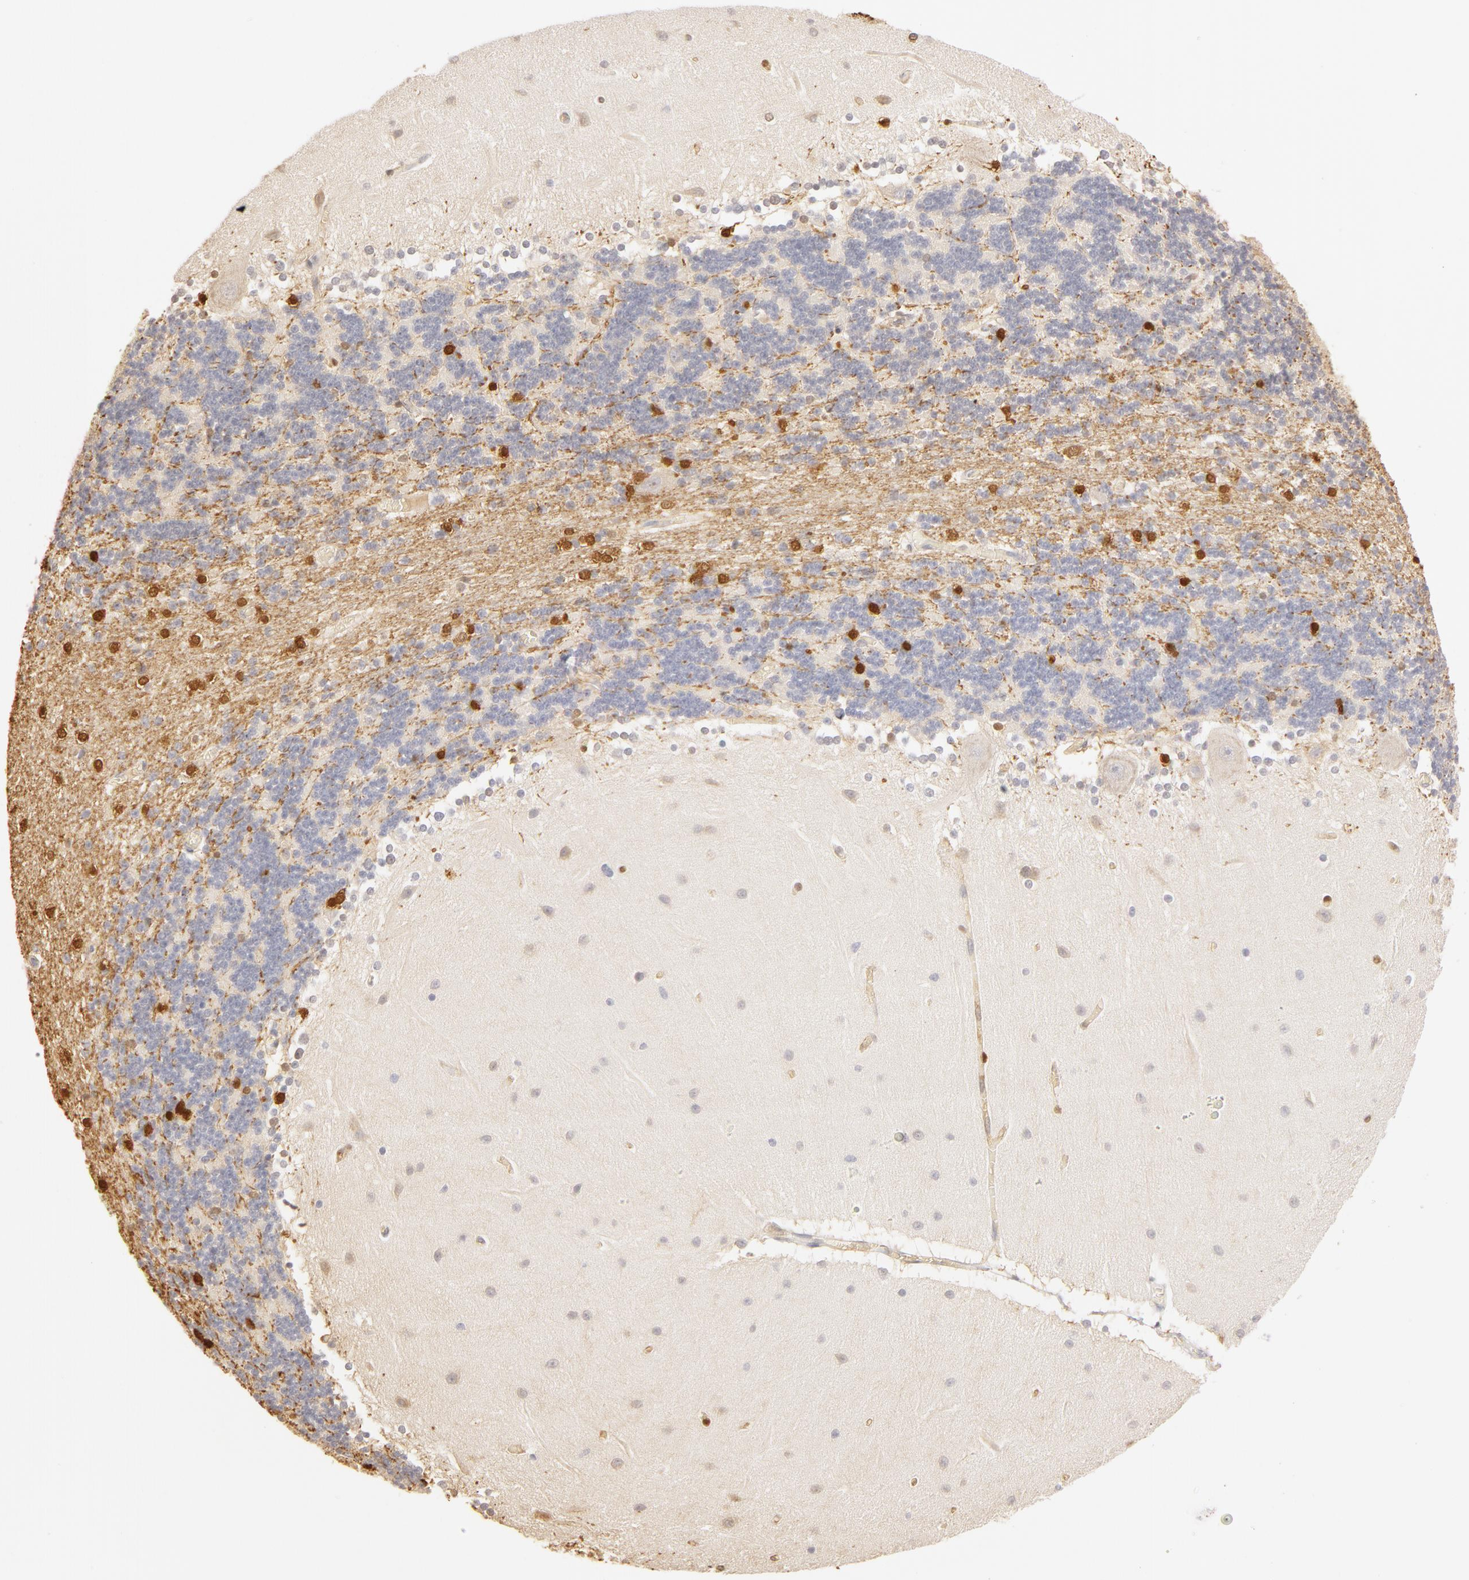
{"staining": {"intensity": "strong", "quantity": "<25%", "location": "nuclear"}, "tissue": "cerebellum", "cell_type": "Cells in granular layer", "image_type": "normal", "snomed": [{"axis": "morphology", "description": "Normal tissue, NOS"}, {"axis": "topography", "description": "Cerebellum"}], "caption": "Cells in granular layer exhibit medium levels of strong nuclear staining in about <25% of cells in benign human cerebellum.", "gene": "CA2", "patient": {"sex": "female", "age": 54}}